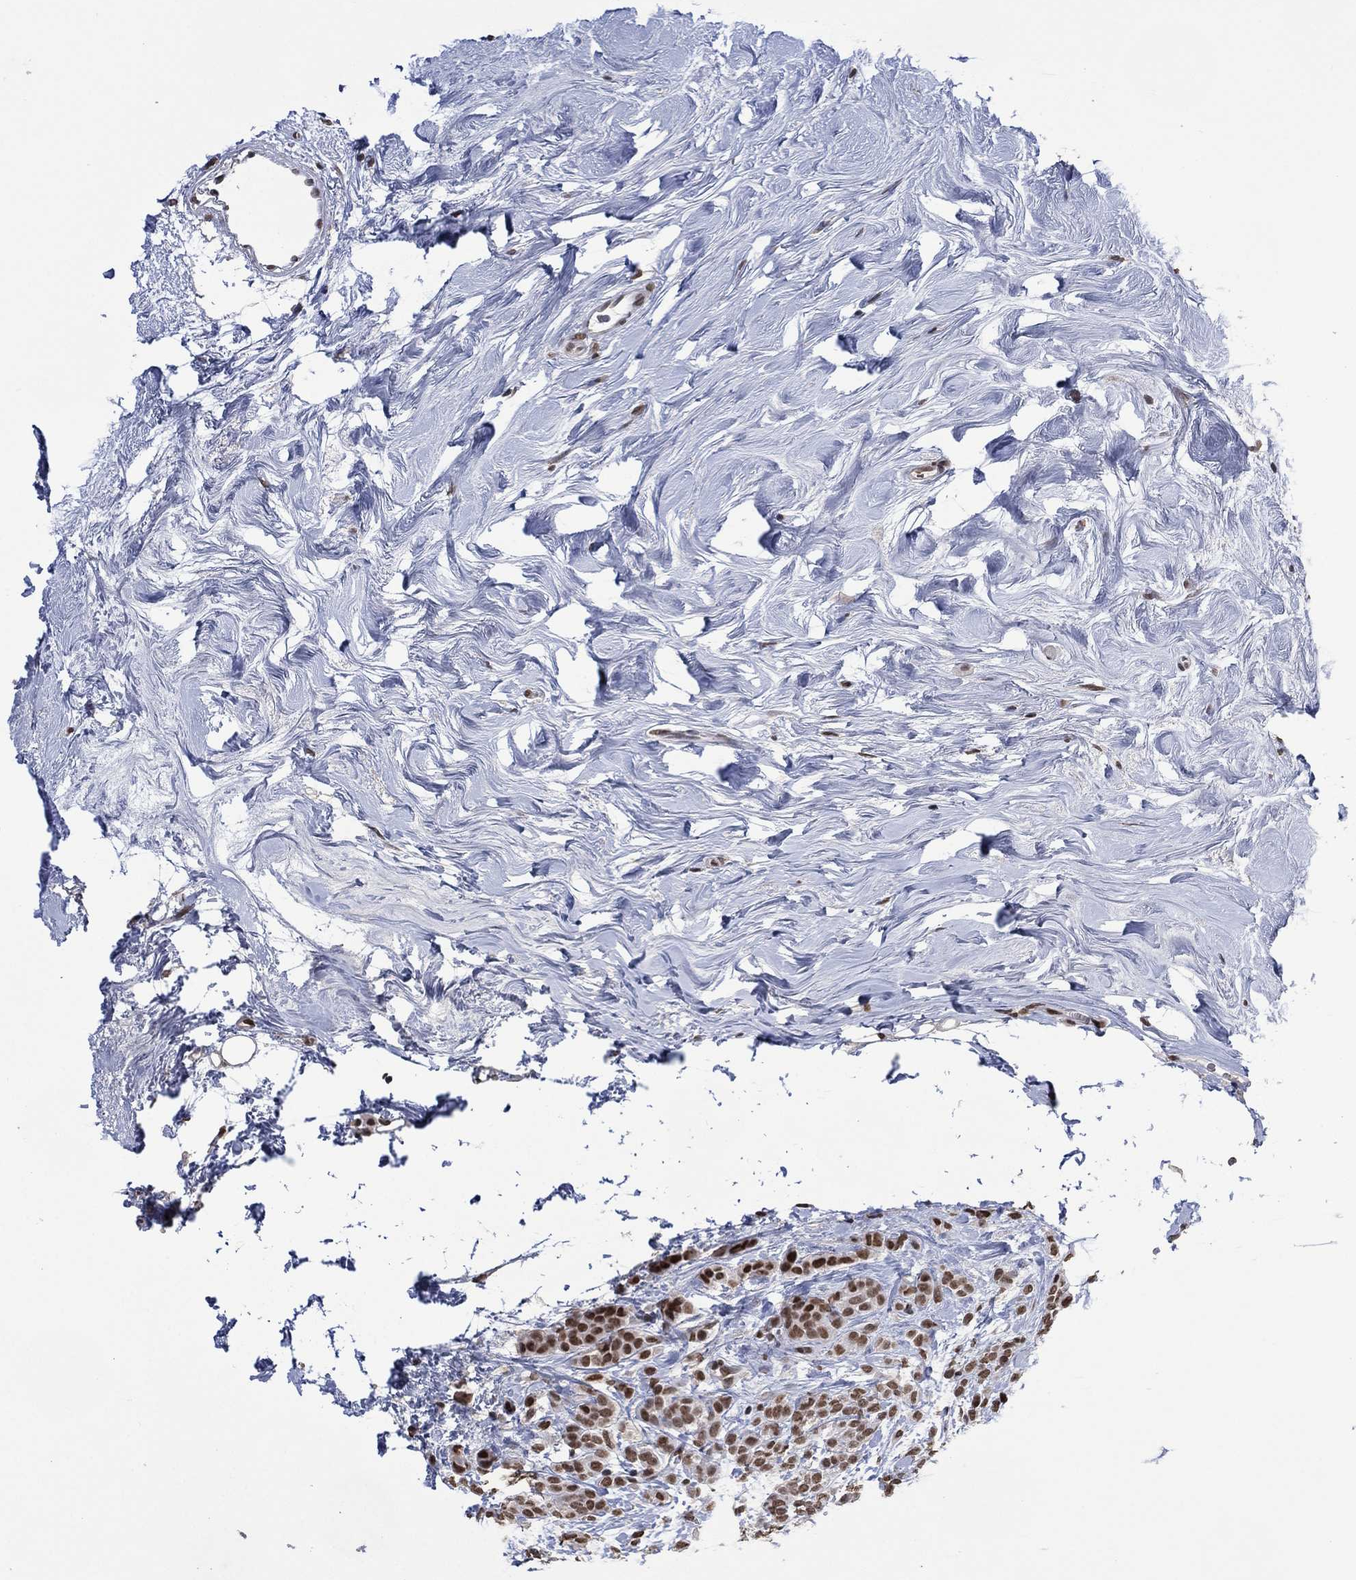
{"staining": {"intensity": "moderate", "quantity": ">75%", "location": "nuclear"}, "tissue": "breast cancer", "cell_type": "Tumor cells", "image_type": "cancer", "snomed": [{"axis": "morphology", "description": "Lobular carcinoma"}, {"axis": "topography", "description": "Breast"}], "caption": "Protein analysis of breast lobular carcinoma tissue shows moderate nuclear positivity in about >75% of tumor cells.", "gene": "EHMT1", "patient": {"sex": "female", "age": 49}}